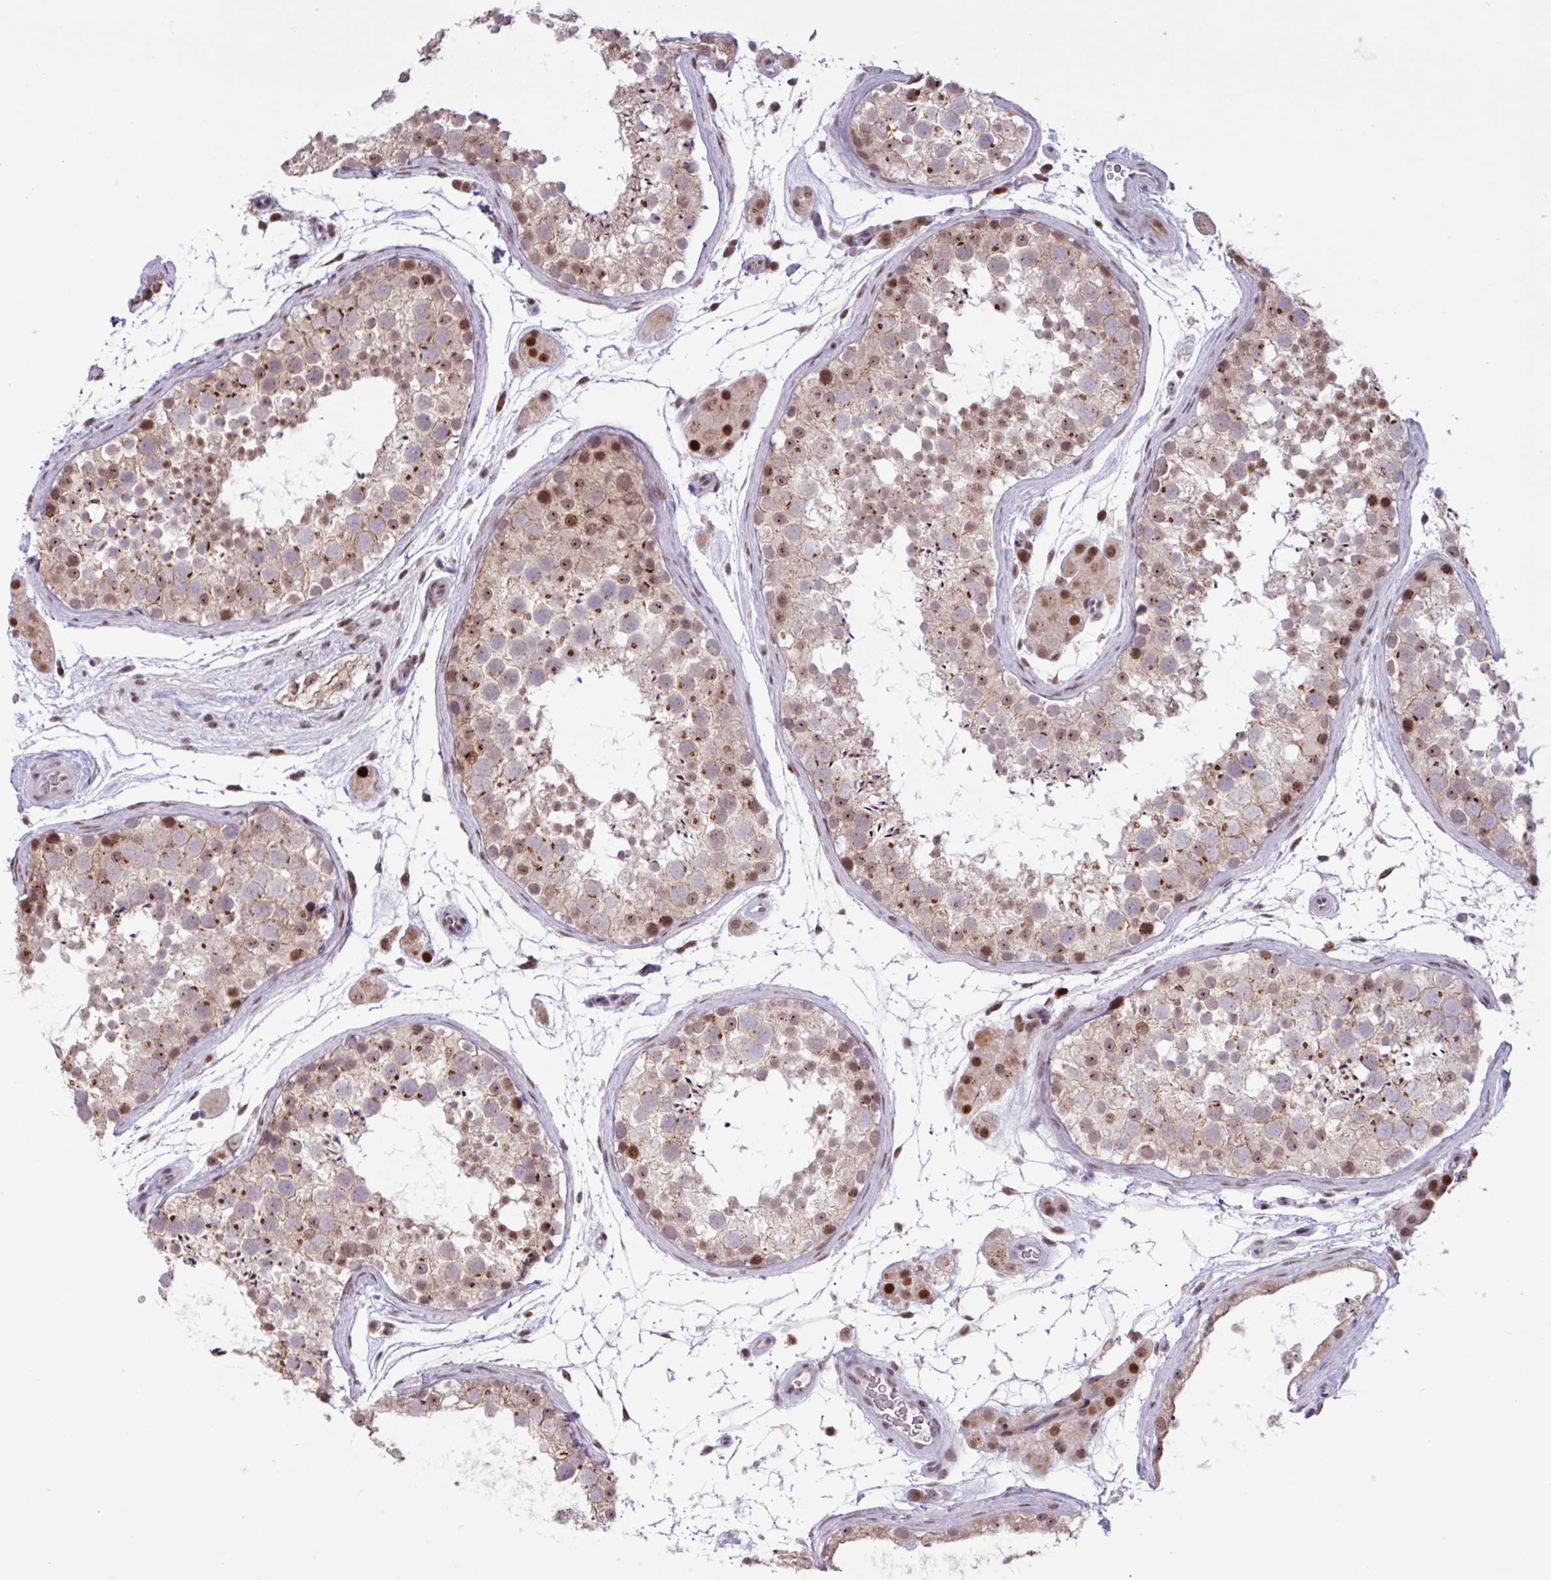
{"staining": {"intensity": "moderate", "quantity": ">75%", "location": "cytoplasmic/membranous,nuclear"}, "tissue": "testis", "cell_type": "Cells in seminiferous ducts", "image_type": "normal", "snomed": [{"axis": "morphology", "description": "Normal tissue, NOS"}, {"axis": "topography", "description": "Testis"}], "caption": "This is a photomicrograph of IHC staining of normal testis, which shows moderate positivity in the cytoplasmic/membranous,nuclear of cells in seminiferous ducts.", "gene": "BRD3", "patient": {"sex": "male", "age": 41}}